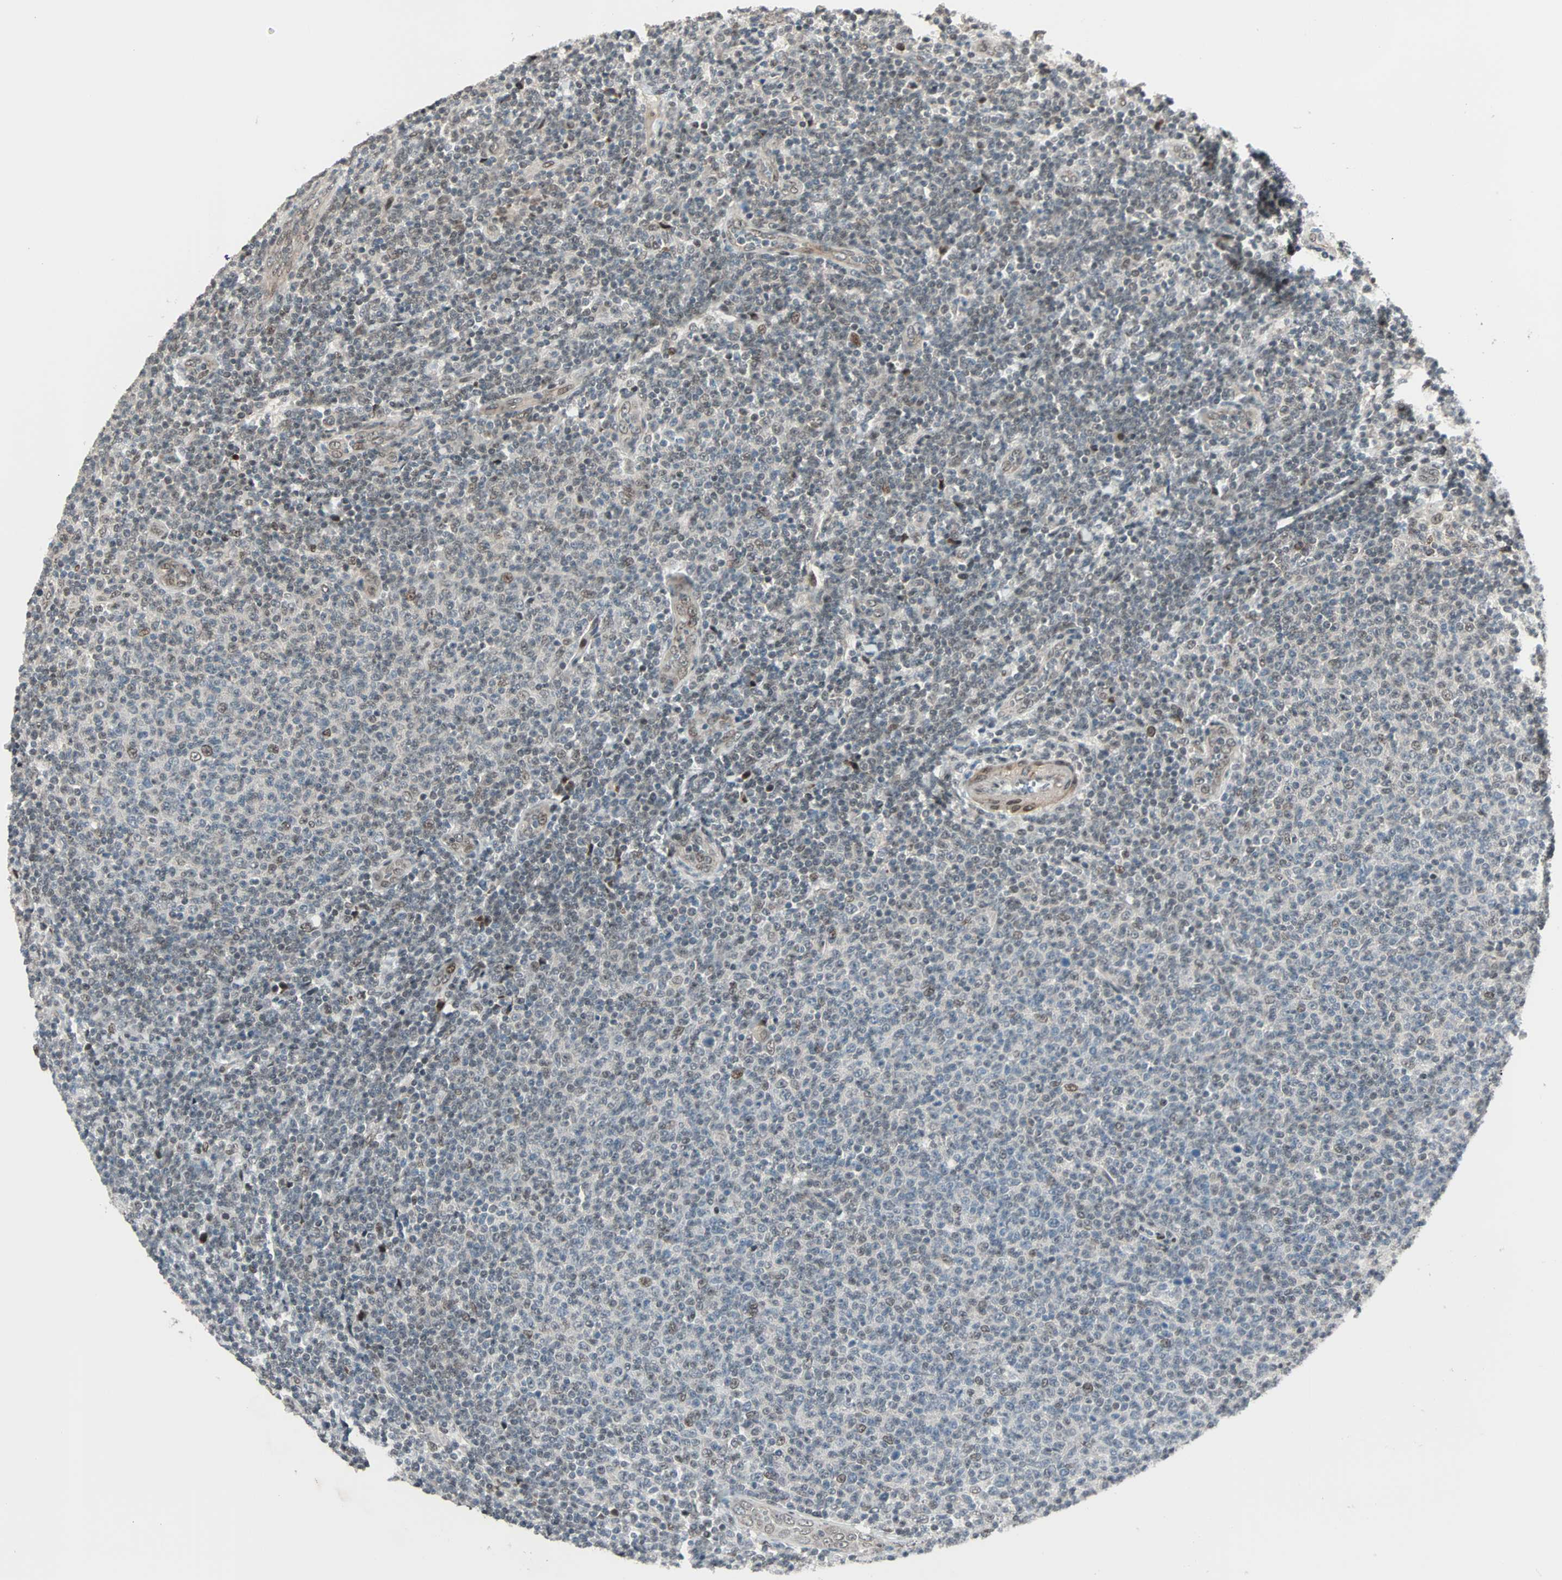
{"staining": {"intensity": "weak", "quantity": "<25%", "location": "nuclear"}, "tissue": "lymphoma", "cell_type": "Tumor cells", "image_type": "cancer", "snomed": [{"axis": "morphology", "description": "Malignant lymphoma, non-Hodgkin's type, Low grade"}, {"axis": "topography", "description": "Lymph node"}], "caption": "There is no significant expression in tumor cells of lymphoma.", "gene": "CBX4", "patient": {"sex": "male", "age": 66}}